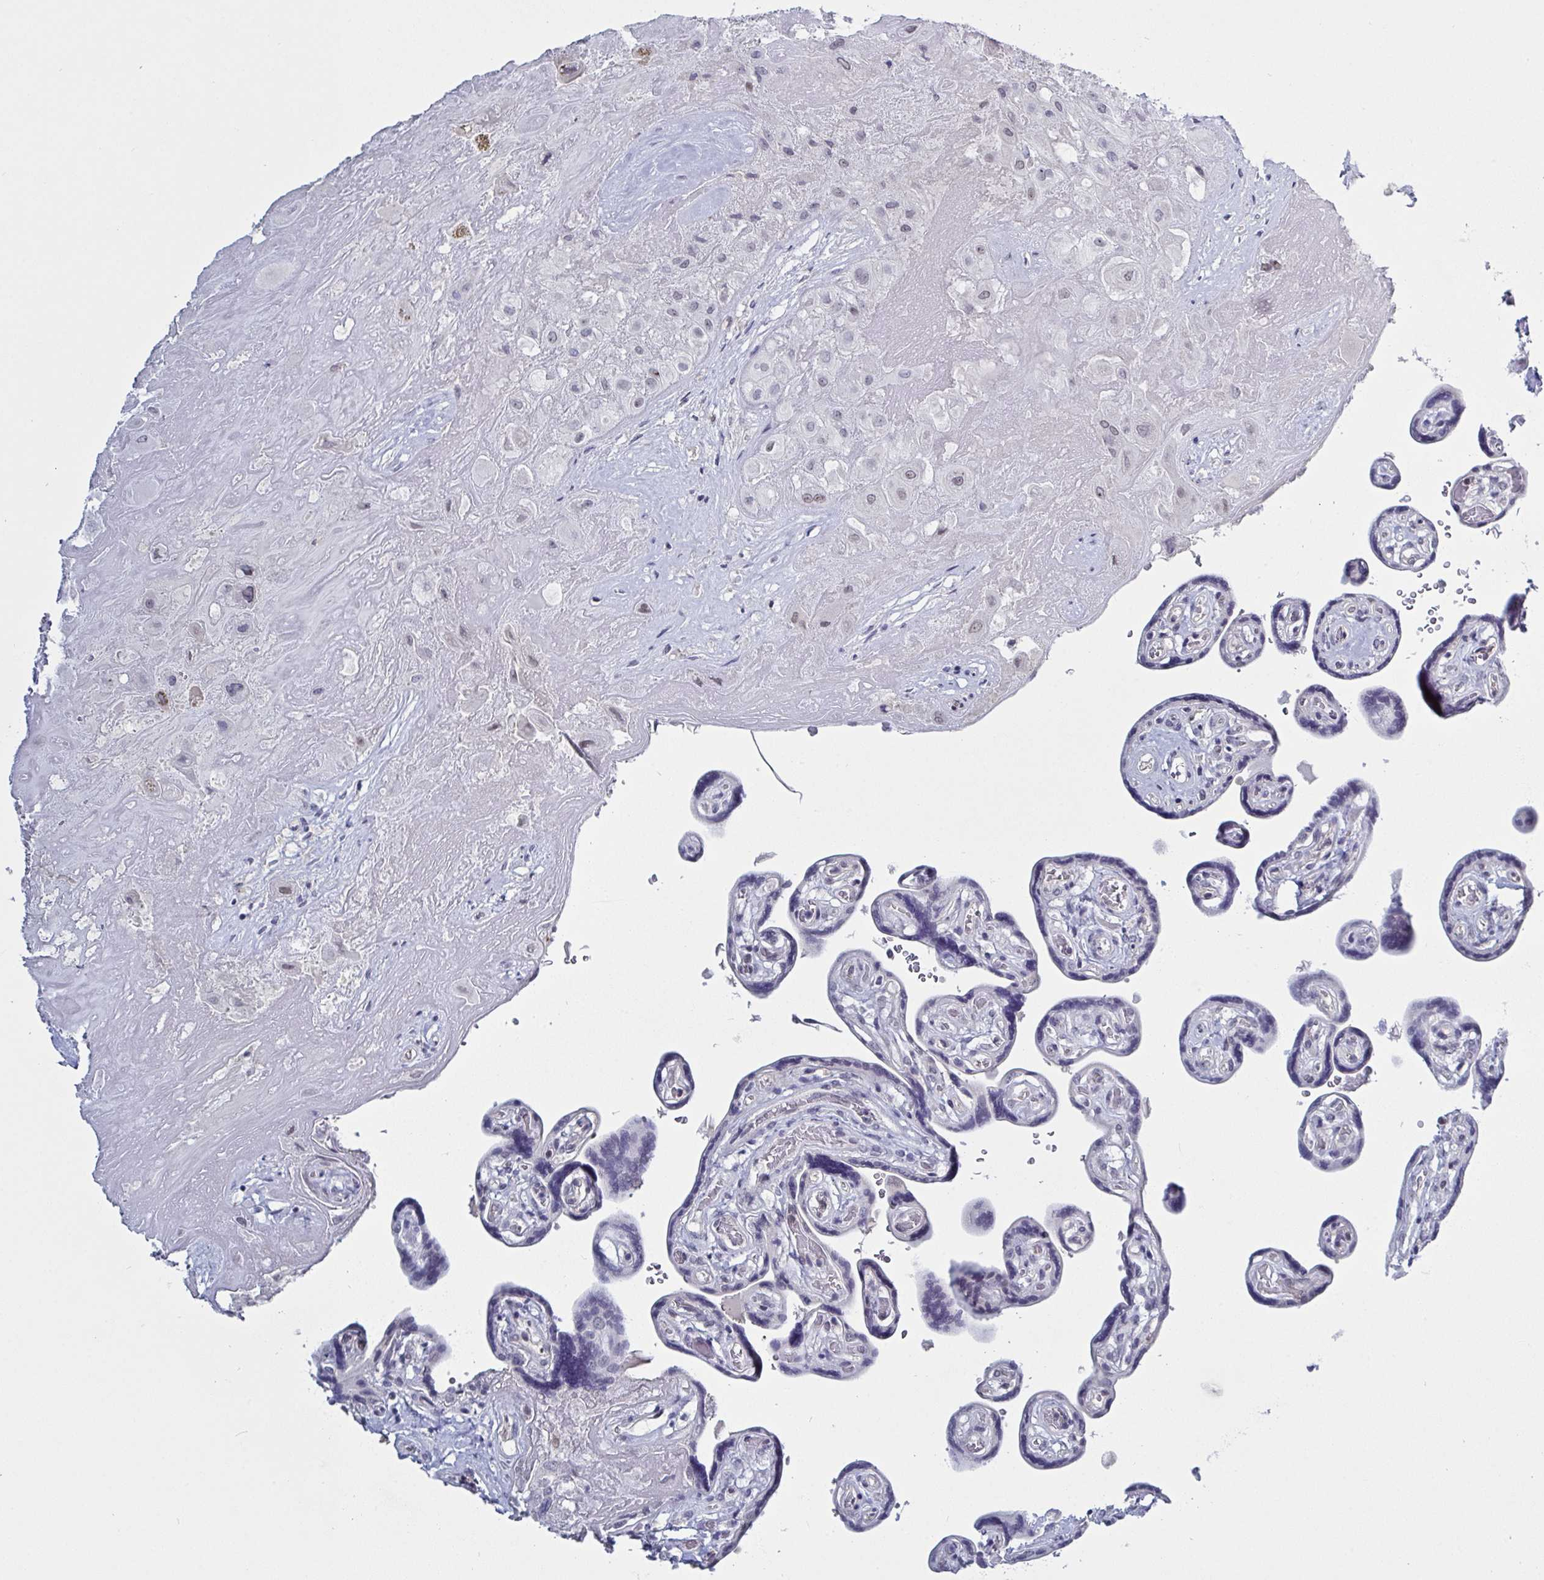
{"staining": {"intensity": "negative", "quantity": "none", "location": "none"}, "tissue": "placenta", "cell_type": "Decidual cells", "image_type": "normal", "snomed": [{"axis": "morphology", "description": "Normal tissue, NOS"}, {"axis": "topography", "description": "Placenta"}], "caption": "Protein analysis of normal placenta displays no significant expression in decidual cells.", "gene": "KDM4D", "patient": {"sex": "female", "age": 32}}